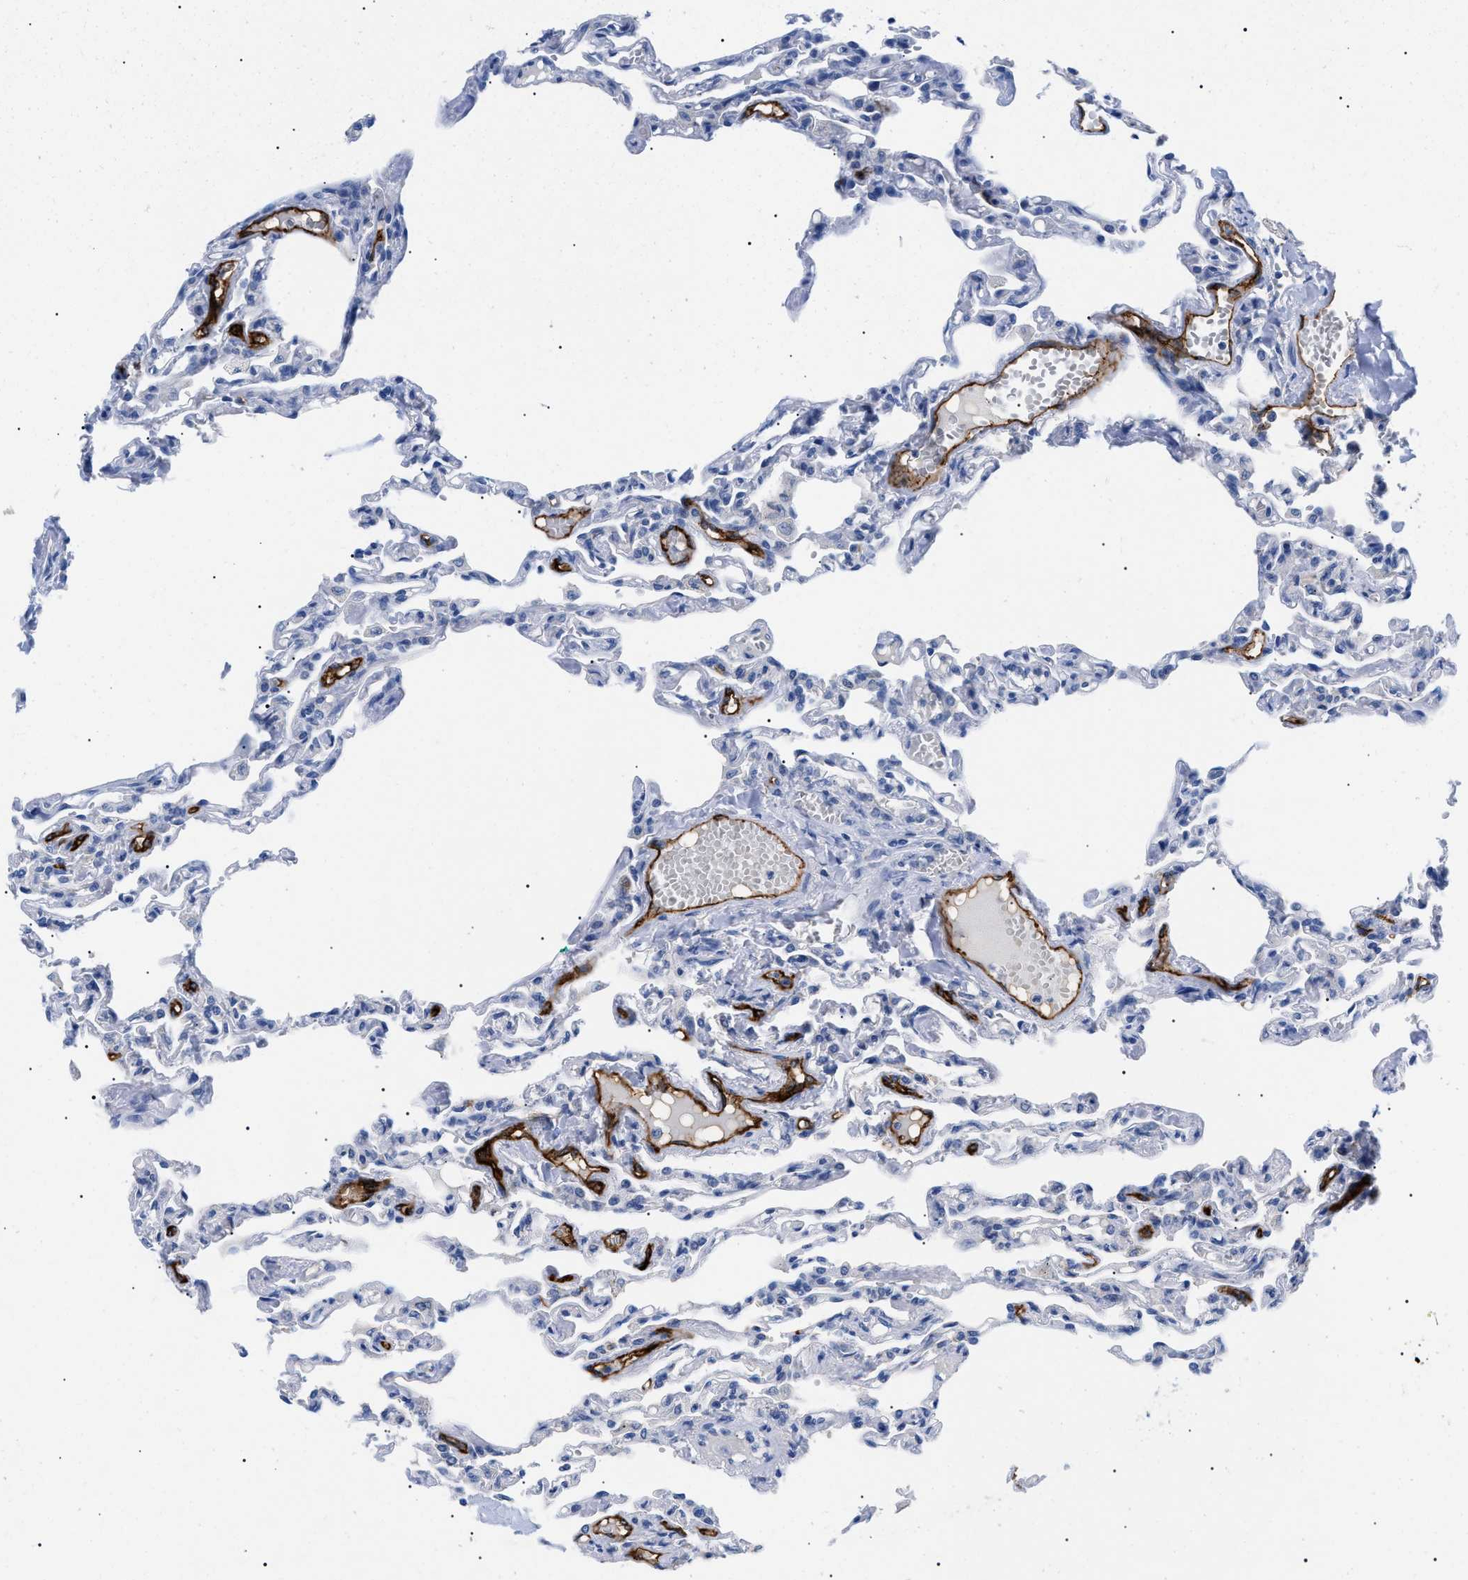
{"staining": {"intensity": "negative", "quantity": "none", "location": "none"}, "tissue": "lung", "cell_type": "Alveolar cells", "image_type": "normal", "snomed": [{"axis": "morphology", "description": "Normal tissue, NOS"}, {"axis": "topography", "description": "Lung"}], "caption": "An IHC image of normal lung is shown. There is no staining in alveolar cells of lung.", "gene": "ACKR1", "patient": {"sex": "male", "age": 21}}